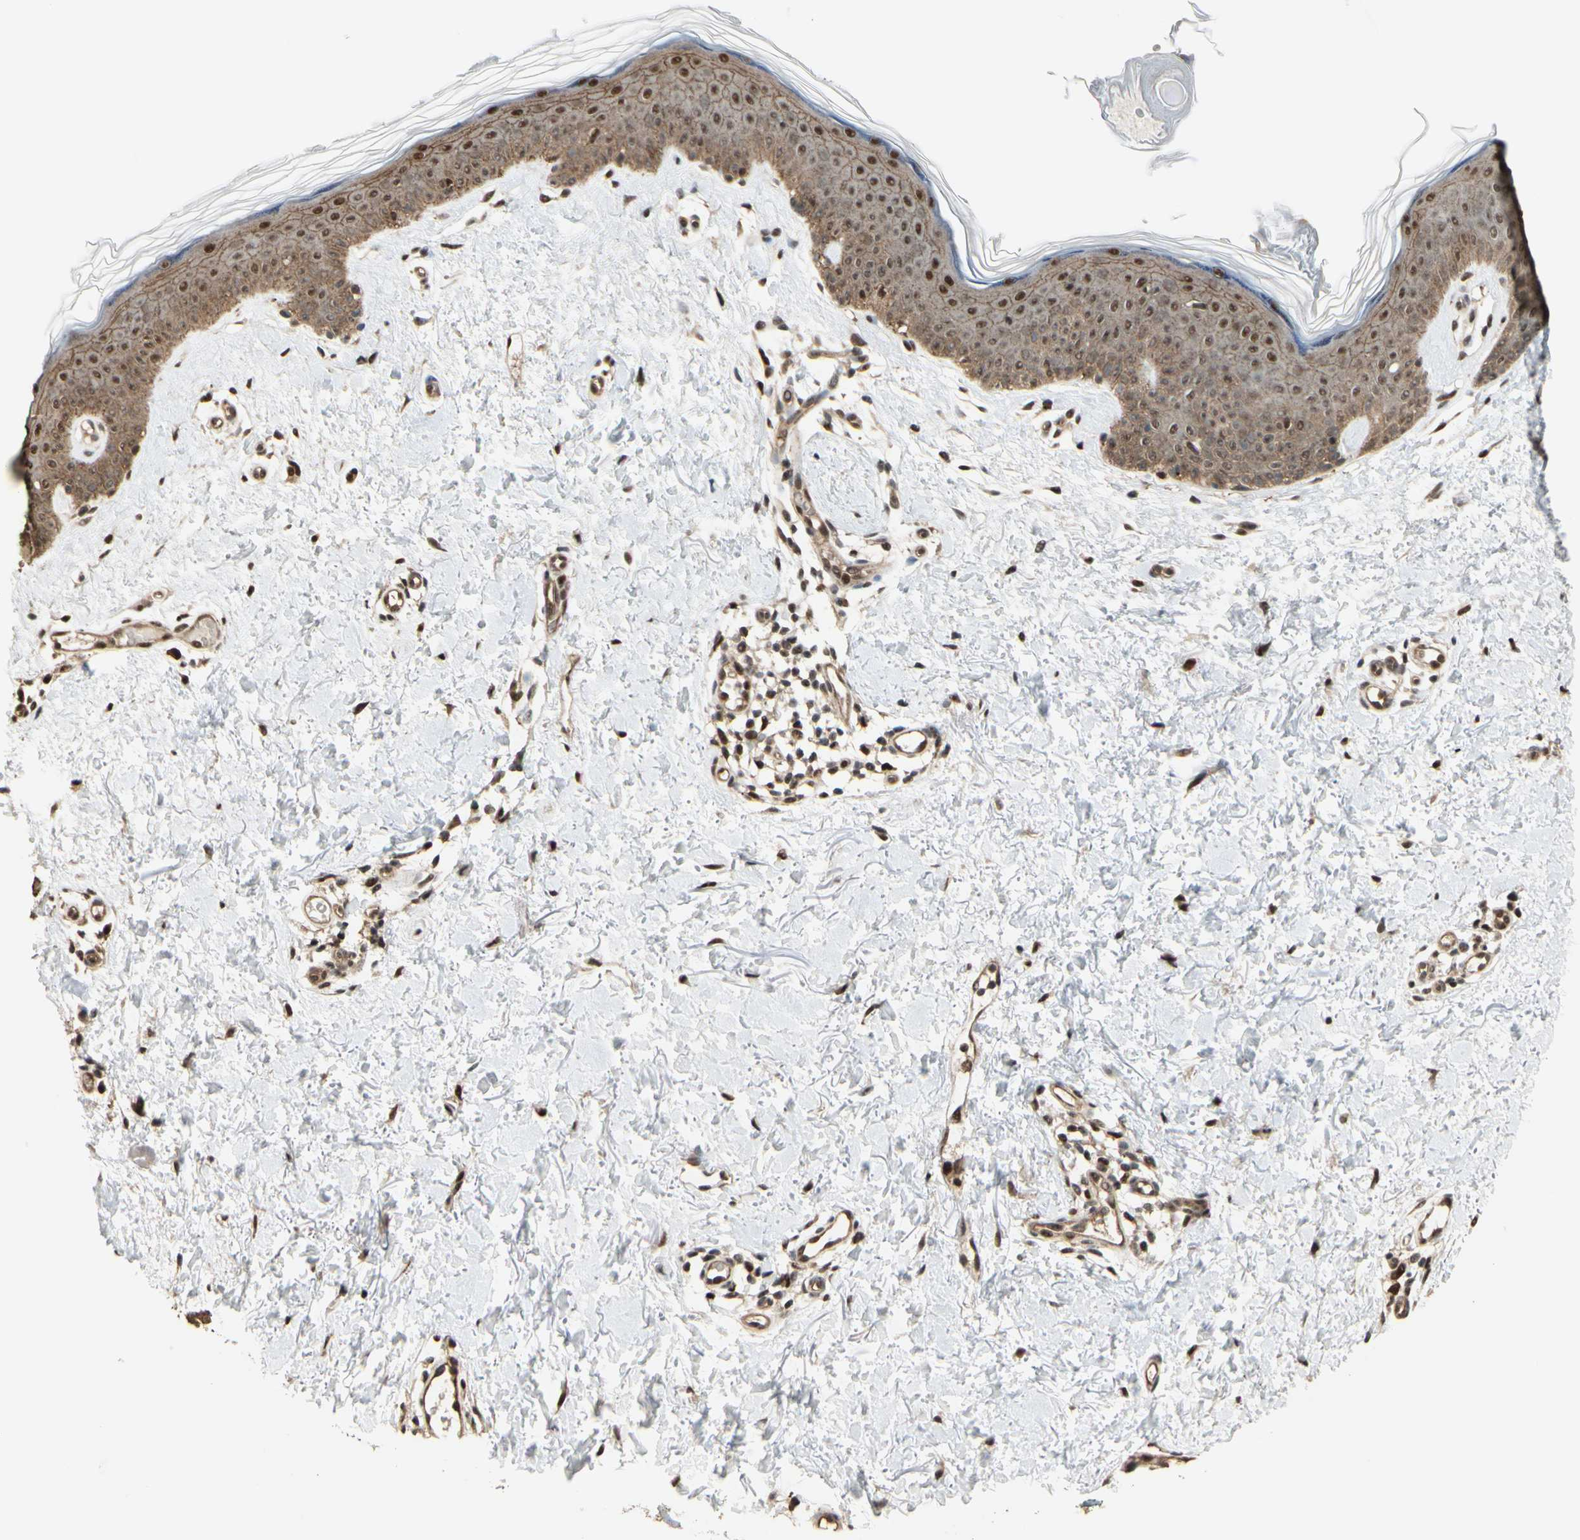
{"staining": {"intensity": "strong", "quantity": ">75%", "location": "cytoplasmic/membranous,nuclear"}, "tissue": "skin", "cell_type": "Fibroblasts", "image_type": "normal", "snomed": [{"axis": "morphology", "description": "Normal tissue, NOS"}, {"axis": "topography", "description": "Skin"}], "caption": "Immunohistochemical staining of unremarkable human skin displays high levels of strong cytoplasmic/membranous,nuclear staining in approximately >75% of fibroblasts. The protein of interest is shown in brown color, while the nuclei are stained blue.", "gene": "HSF1", "patient": {"sex": "female", "age": 56}}